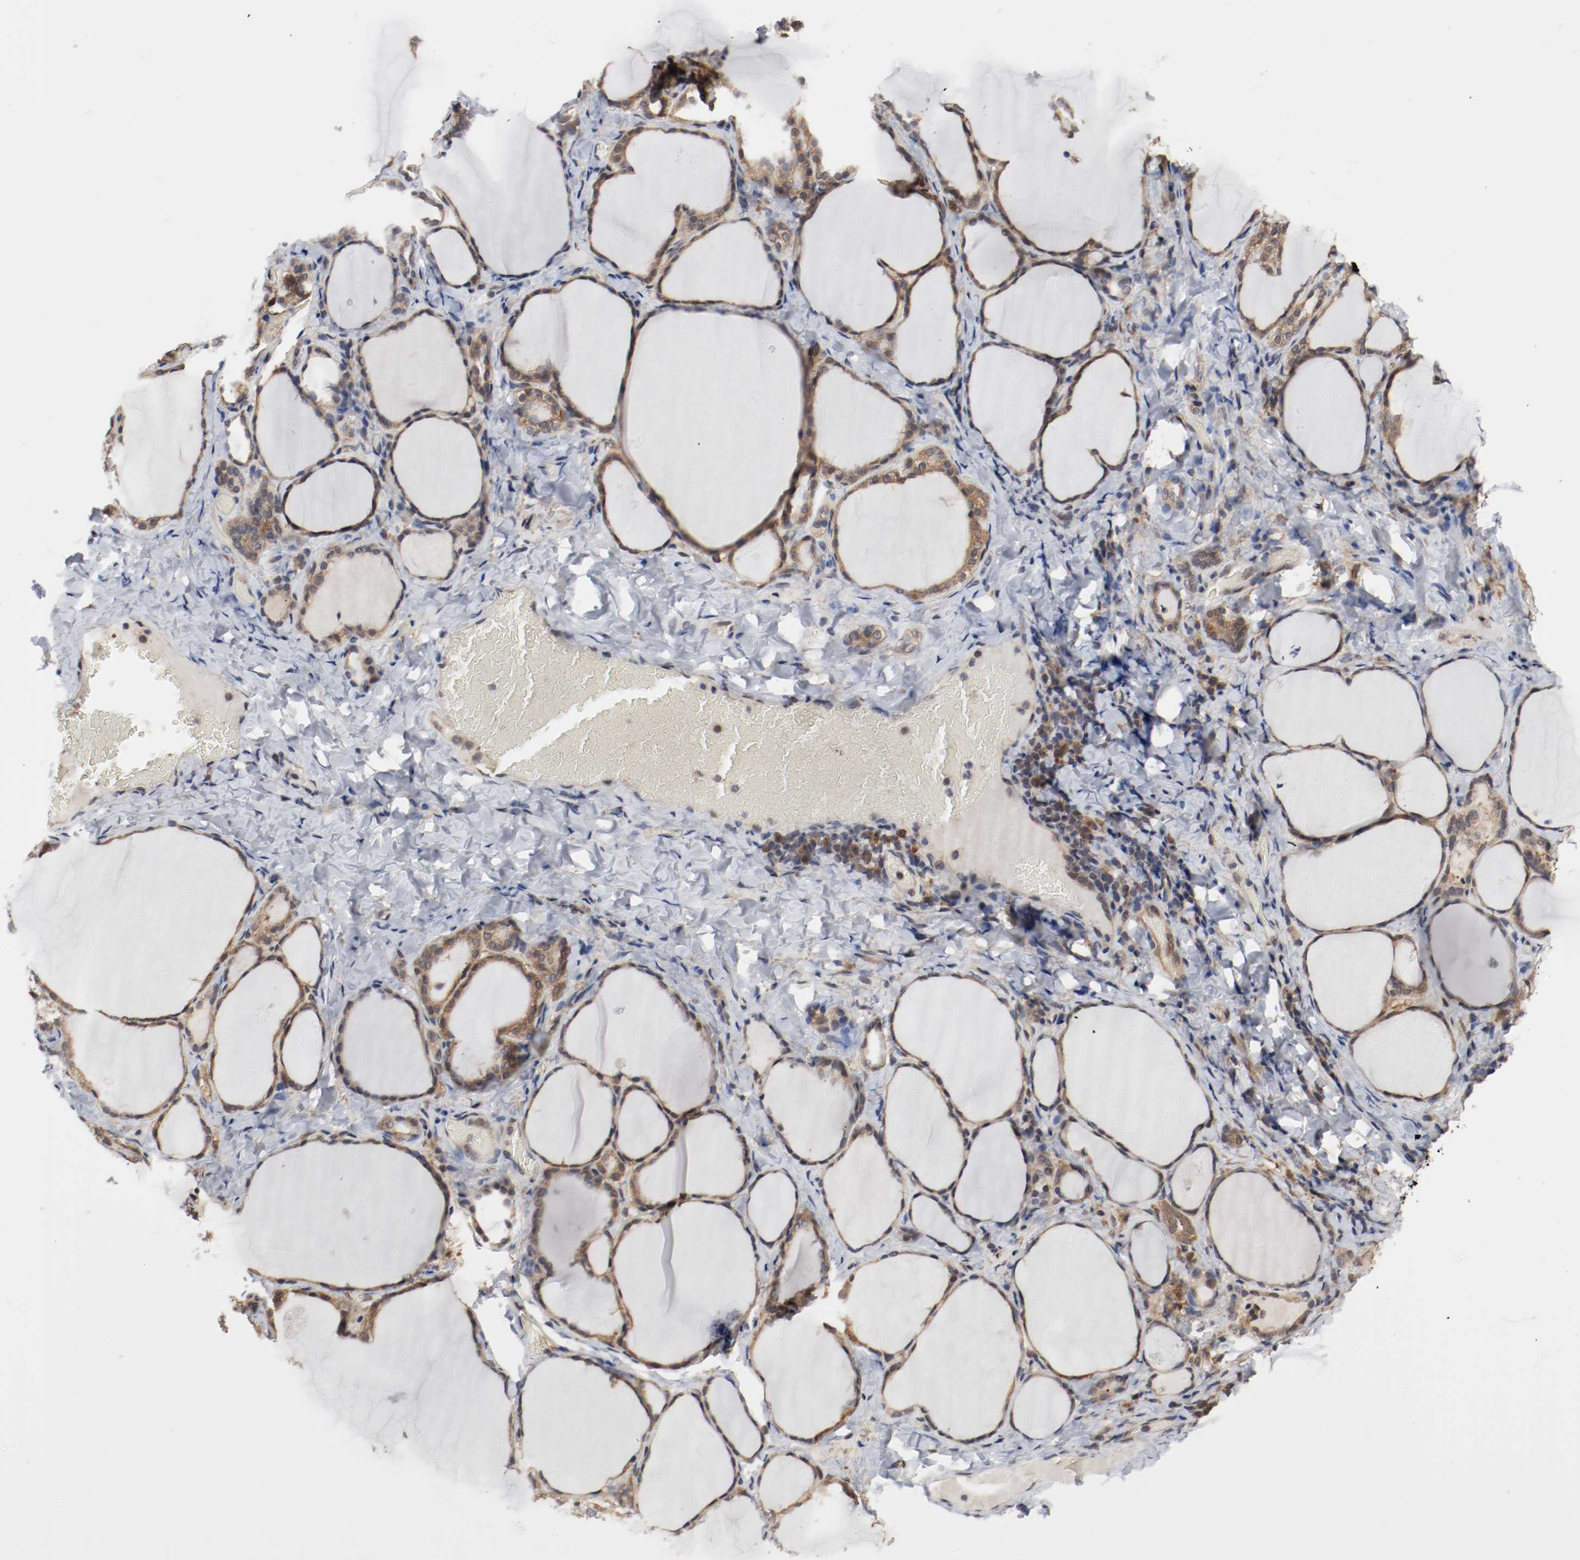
{"staining": {"intensity": "moderate", "quantity": ">75%", "location": "cytoplasmic/membranous"}, "tissue": "thyroid gland", "cell_type": "Glandular cells", "image_type": "normal", "snomed": [{"axis": "morphology", "description": "Normal tissue, NOS"}, {"axis": "morphology", "description": "Papillary adenocarcinoma, NOS"}, {"axis": "topography", "description": "Thyroid gland"}], "caption": "Human thyroid gland stained for a protein (brown) displays moderate cytoplasmic/membranous positive positivity in approximately >75% of glandular cells.", "gene": "AFG3L2", "patient": {"sex": "female", "age": 30}}